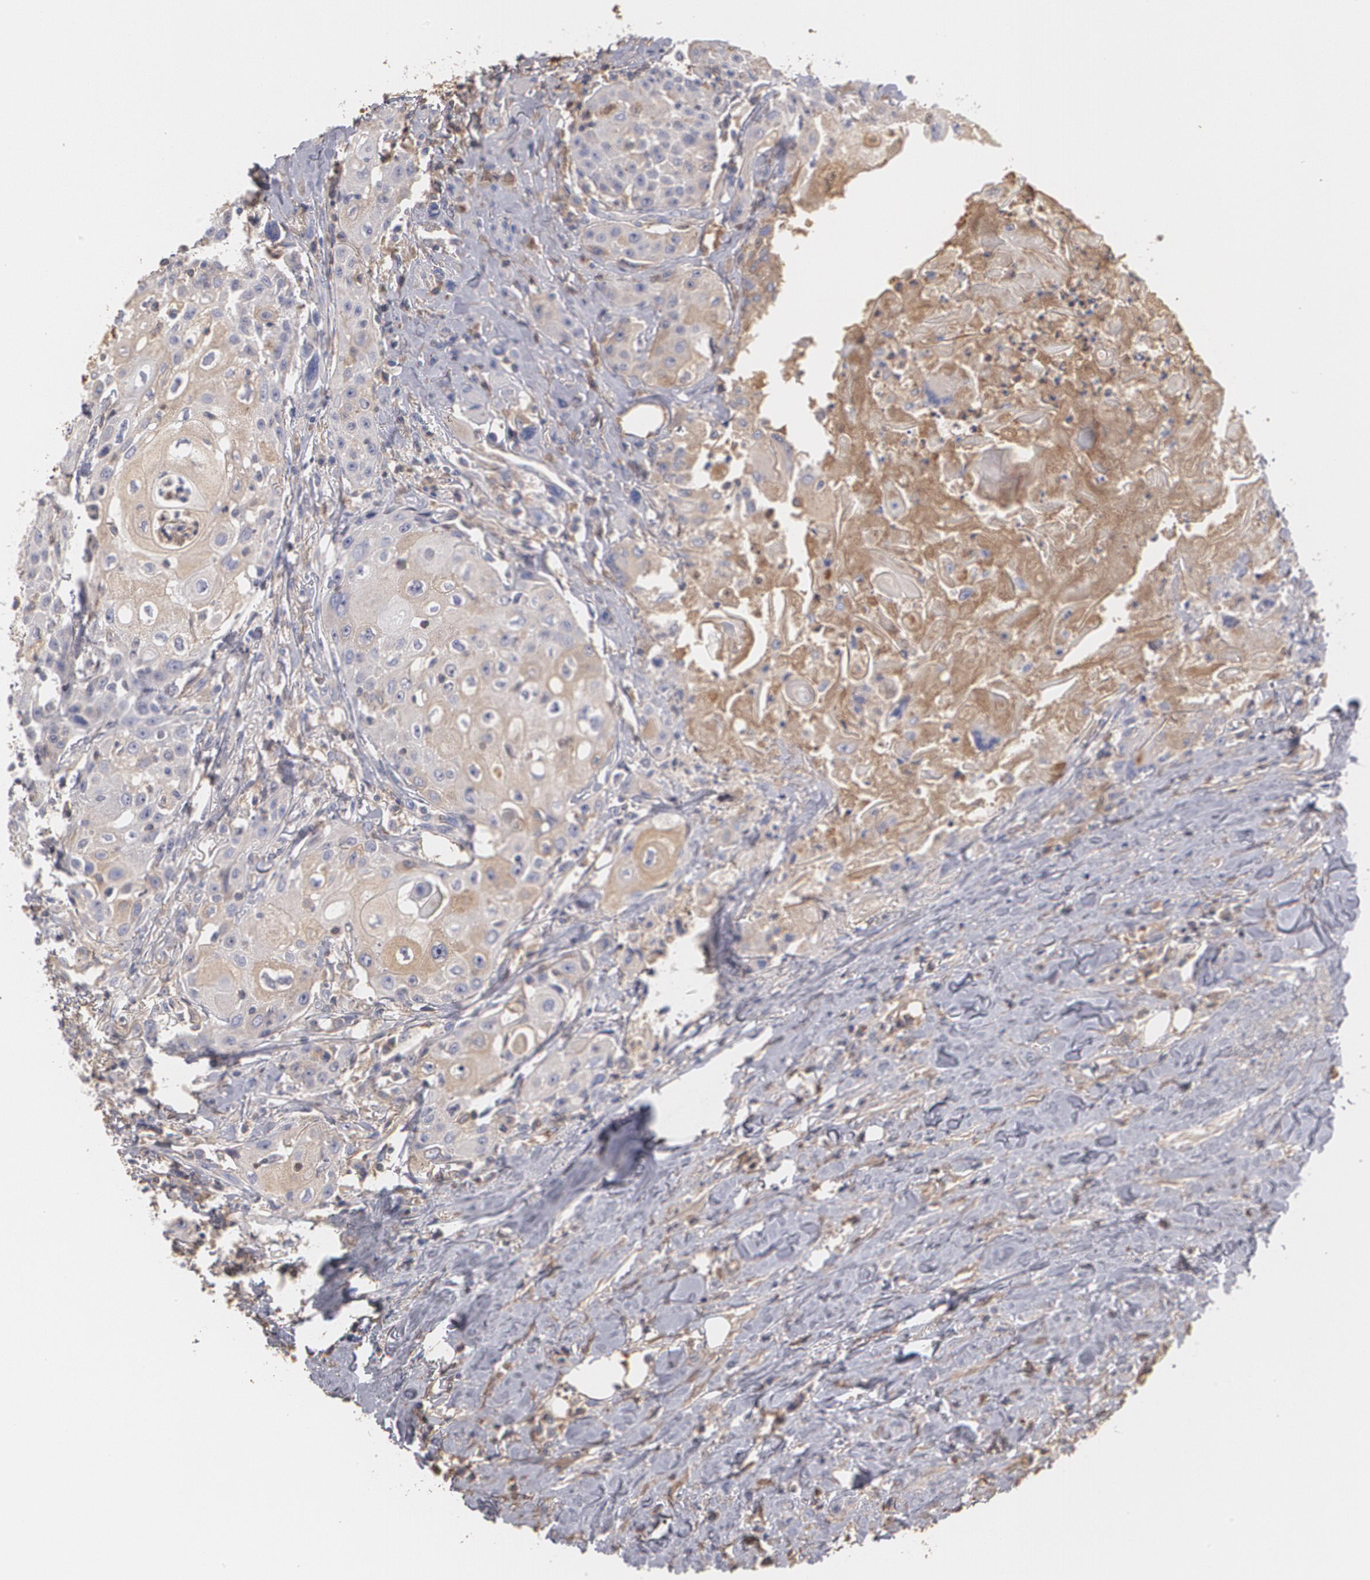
{"staining": {"intensity": "weak", "quantity": "25%-75%", "location": "cytoplasmic/membranous"}, "tissue": "head and neck cancer", "cell_type": "Tumor cells", "image_type": "cancer", "snomed": [{"axis": "morphology", "description": "Squamous cell carcinoma, NOS"}, {"axis": "topography", "description": "Oral tissue"}, {"axis": "topography", "description": "Head-Neck"}], "caption": "A photomicrograph of human head and neck cancer stained for a protein exhibits weak cytoplasmic/membranous brown staining in tumor cells.", "gene": "SERPINA1", "patient": {"sex": "female", "age": 82}}